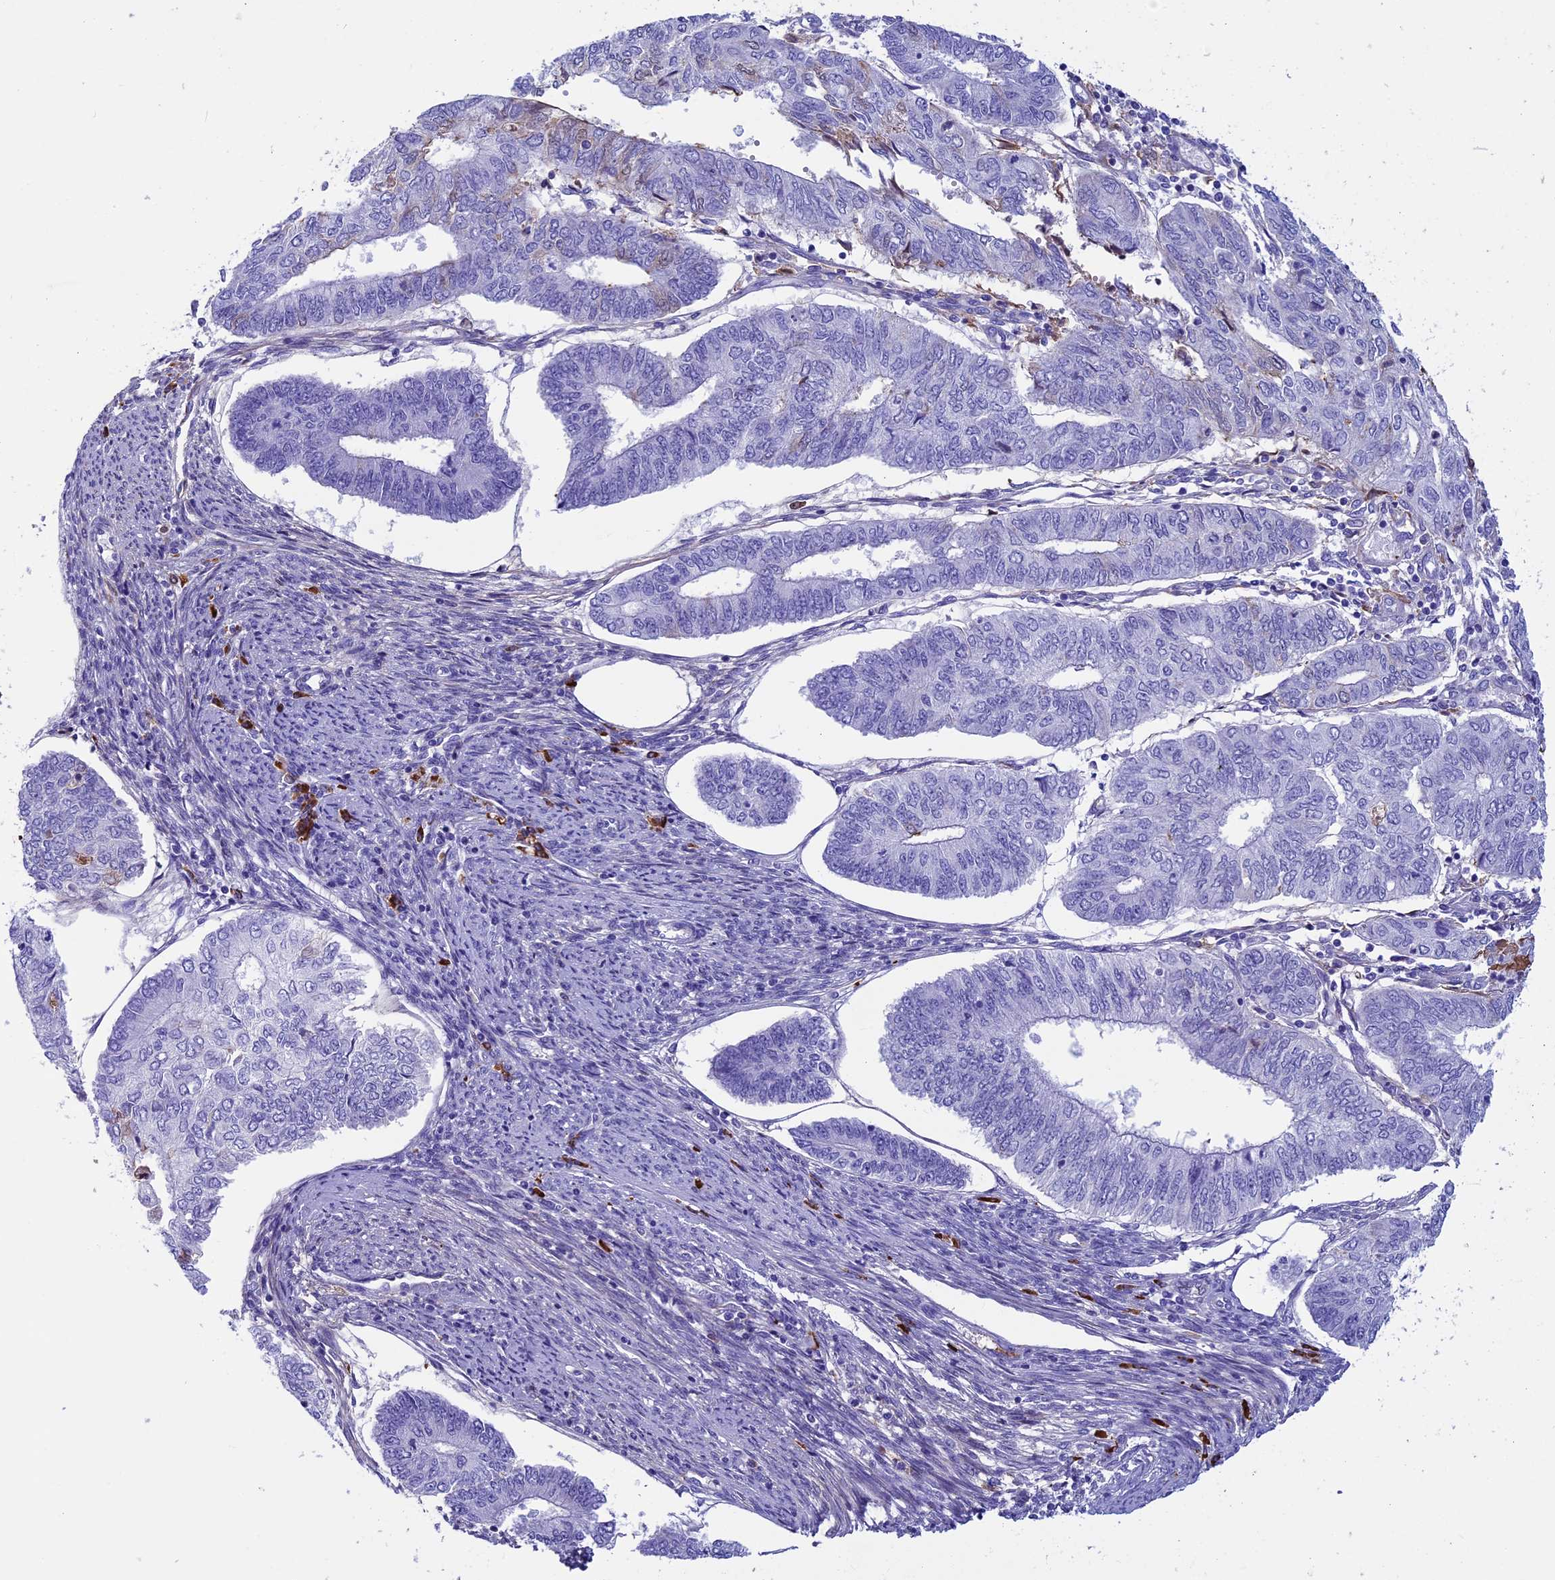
{"staining": {"intensity": "negative", "quantity": "none", "location": "none"}, "tissue": "endometrial cancer", "cell_type": "Tumor cells", "image_type": "cancer", "snomed": [{"axis": "morphology", "description": "Adenocarcinoma, NOS"}, {"axis": "topography", "description": "Endometrium"}], "caption": "Tumor cells show no significant staining in endometrial cancer.", "gene": "IGSF6", "patient": {"sex": "female", "age": 68}}